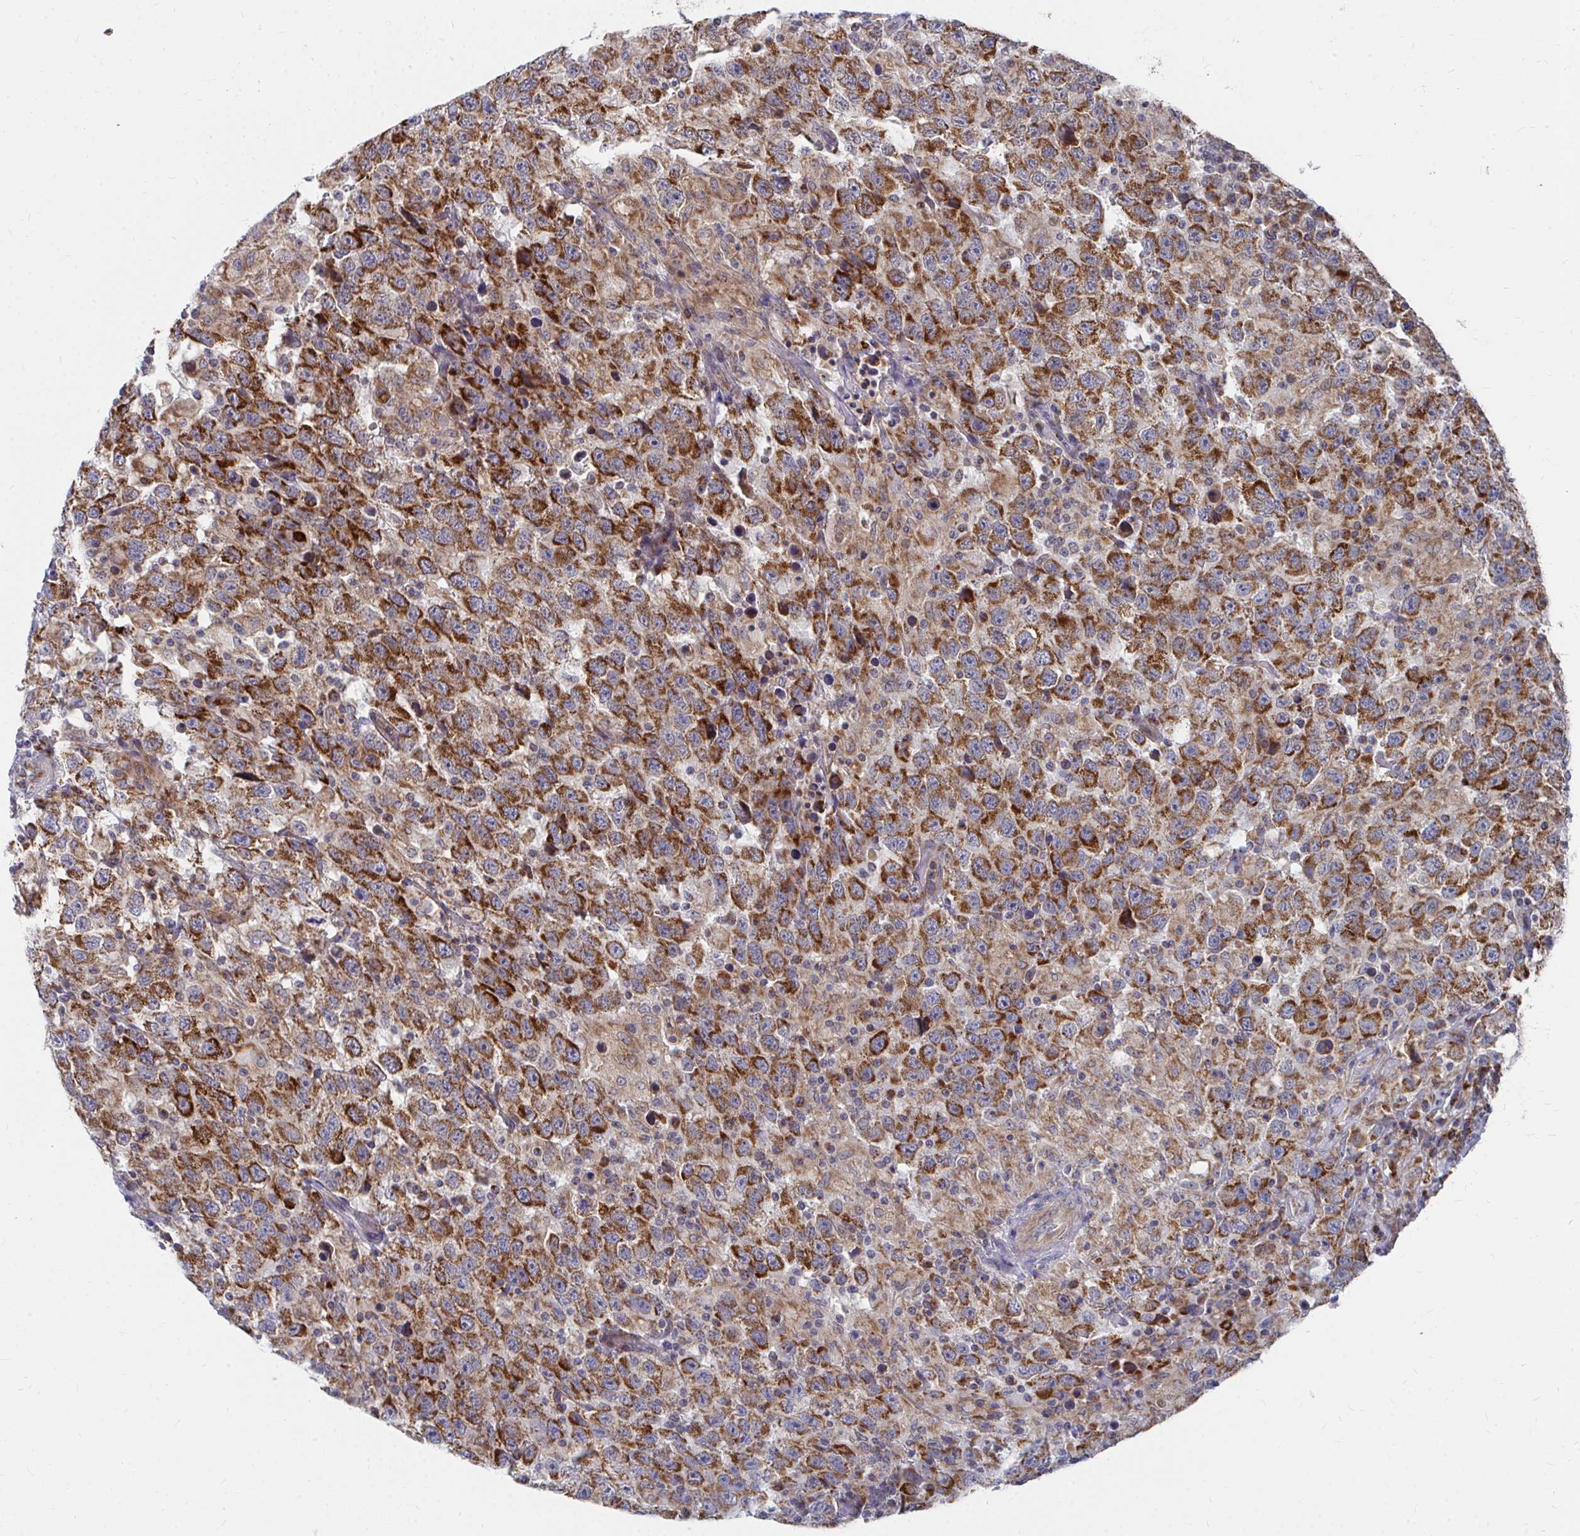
{"staining": {"intensity": "strong", "quantity": "25%-75%", "location": "cytoplasmic/membranous"}, "tissue": "testis cancer", "cell_type": "Tumor cells", "image_type": "cancer", "snomed": [{"axis": "morphology", "description": "Seminoma, NOS"}, {"axis": "topography", "description": "Testis"}], "caption": "Immunohistochemistry (IHC) photomicrograph of human seminoma (testis) stained for a protein (brown), which demonstrates high levels of strong cytoplasmic/membranous expression in about 25%-75% of tumor cells.", "gene": "PEX3", "patient": {"sex": "male", "age": 41}}